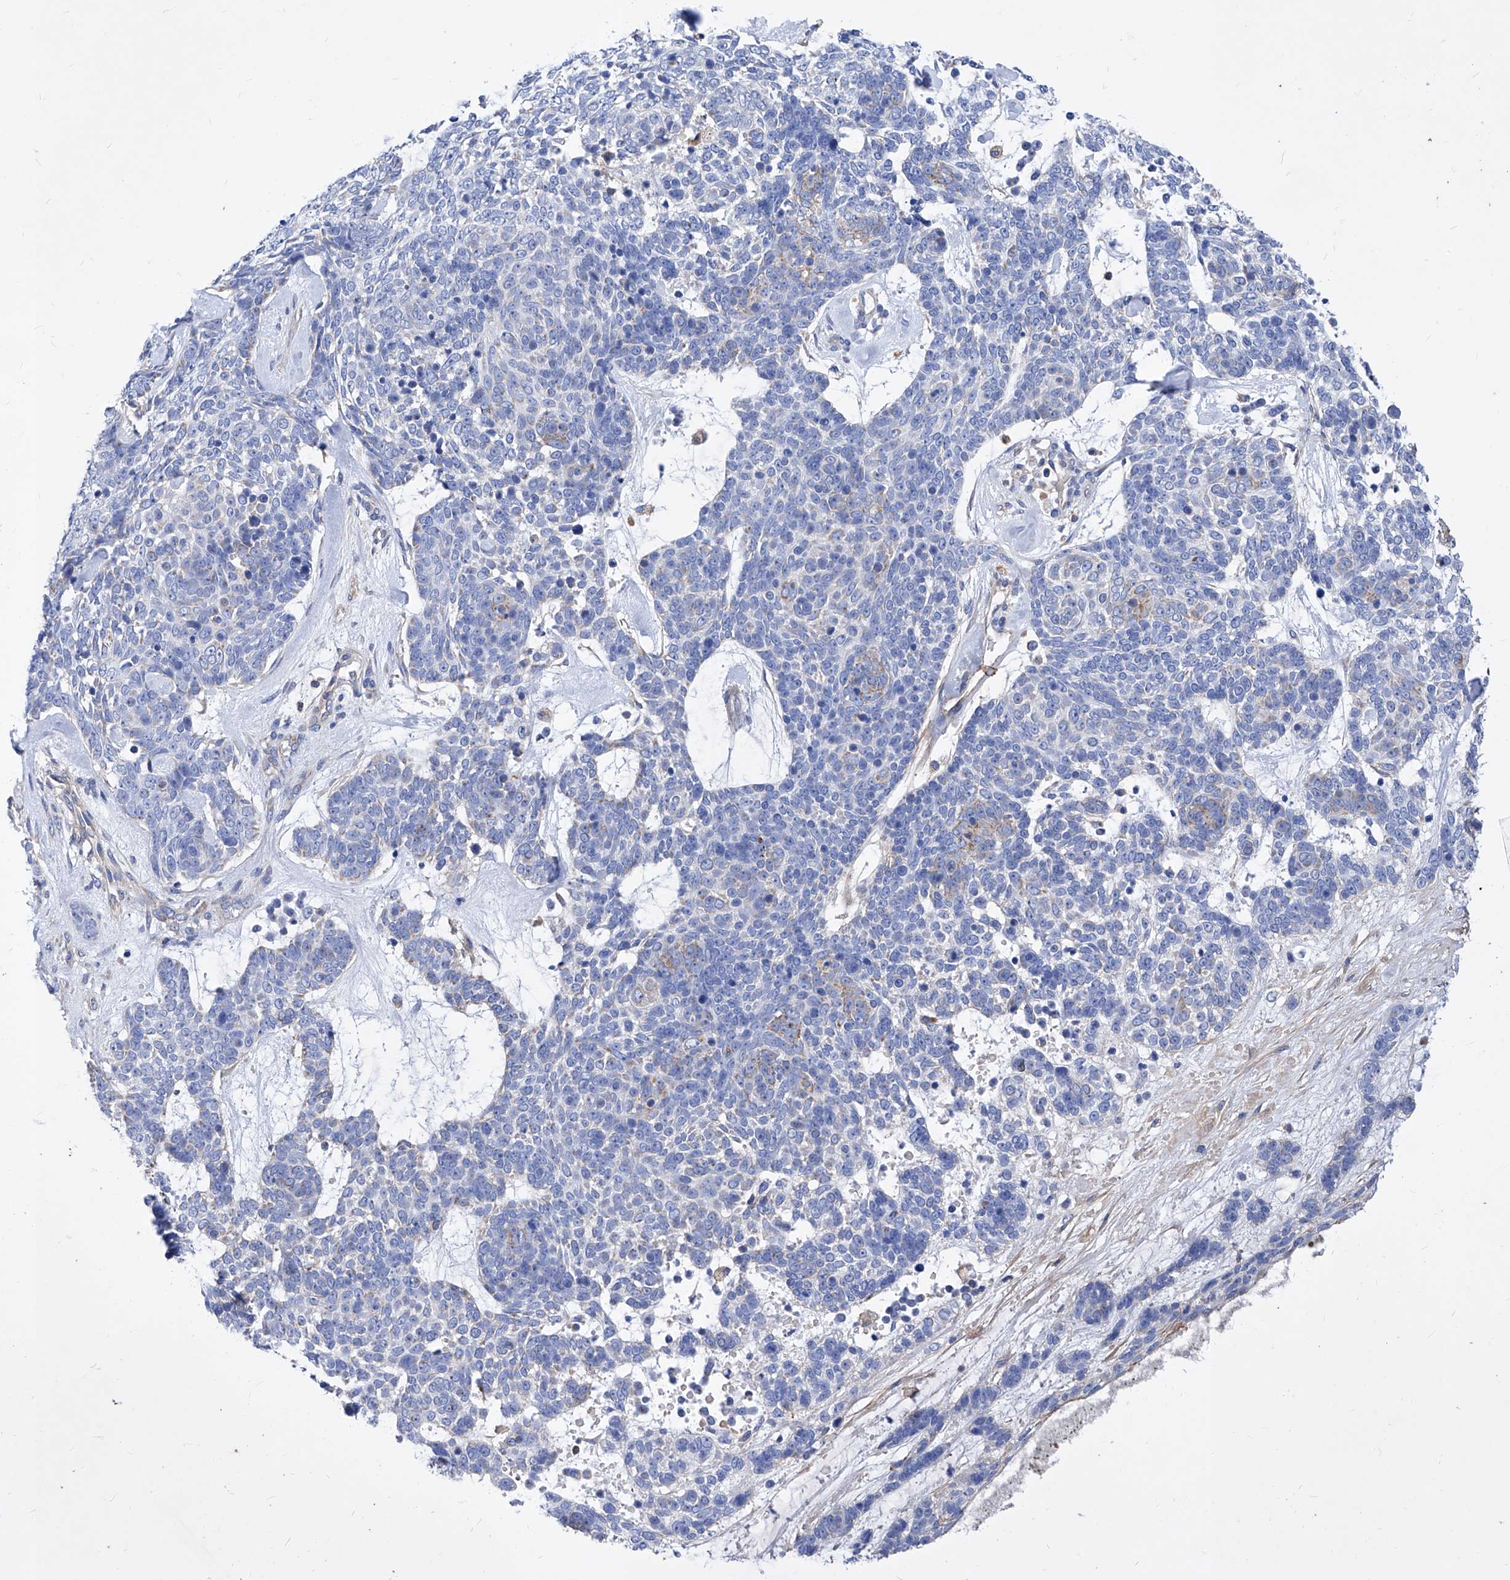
{"staining": {"intensity": "negative", "quantity": "none", "location": "none"}, "tissue": "skin cancer", "cell_type": "Tumor cells", "image_type": "cancer", "snomed": [{"axis": "morphology", "description": "Basal cell carcinoma"}, {"axis": "topography", "description": "Skin"}], "caption": "Protein analysis of skin basal cell carcinoma displays no significant positivity in tumor cells.", "gene": "HRNR", "patient": {"sex": "female", "age": 81}}